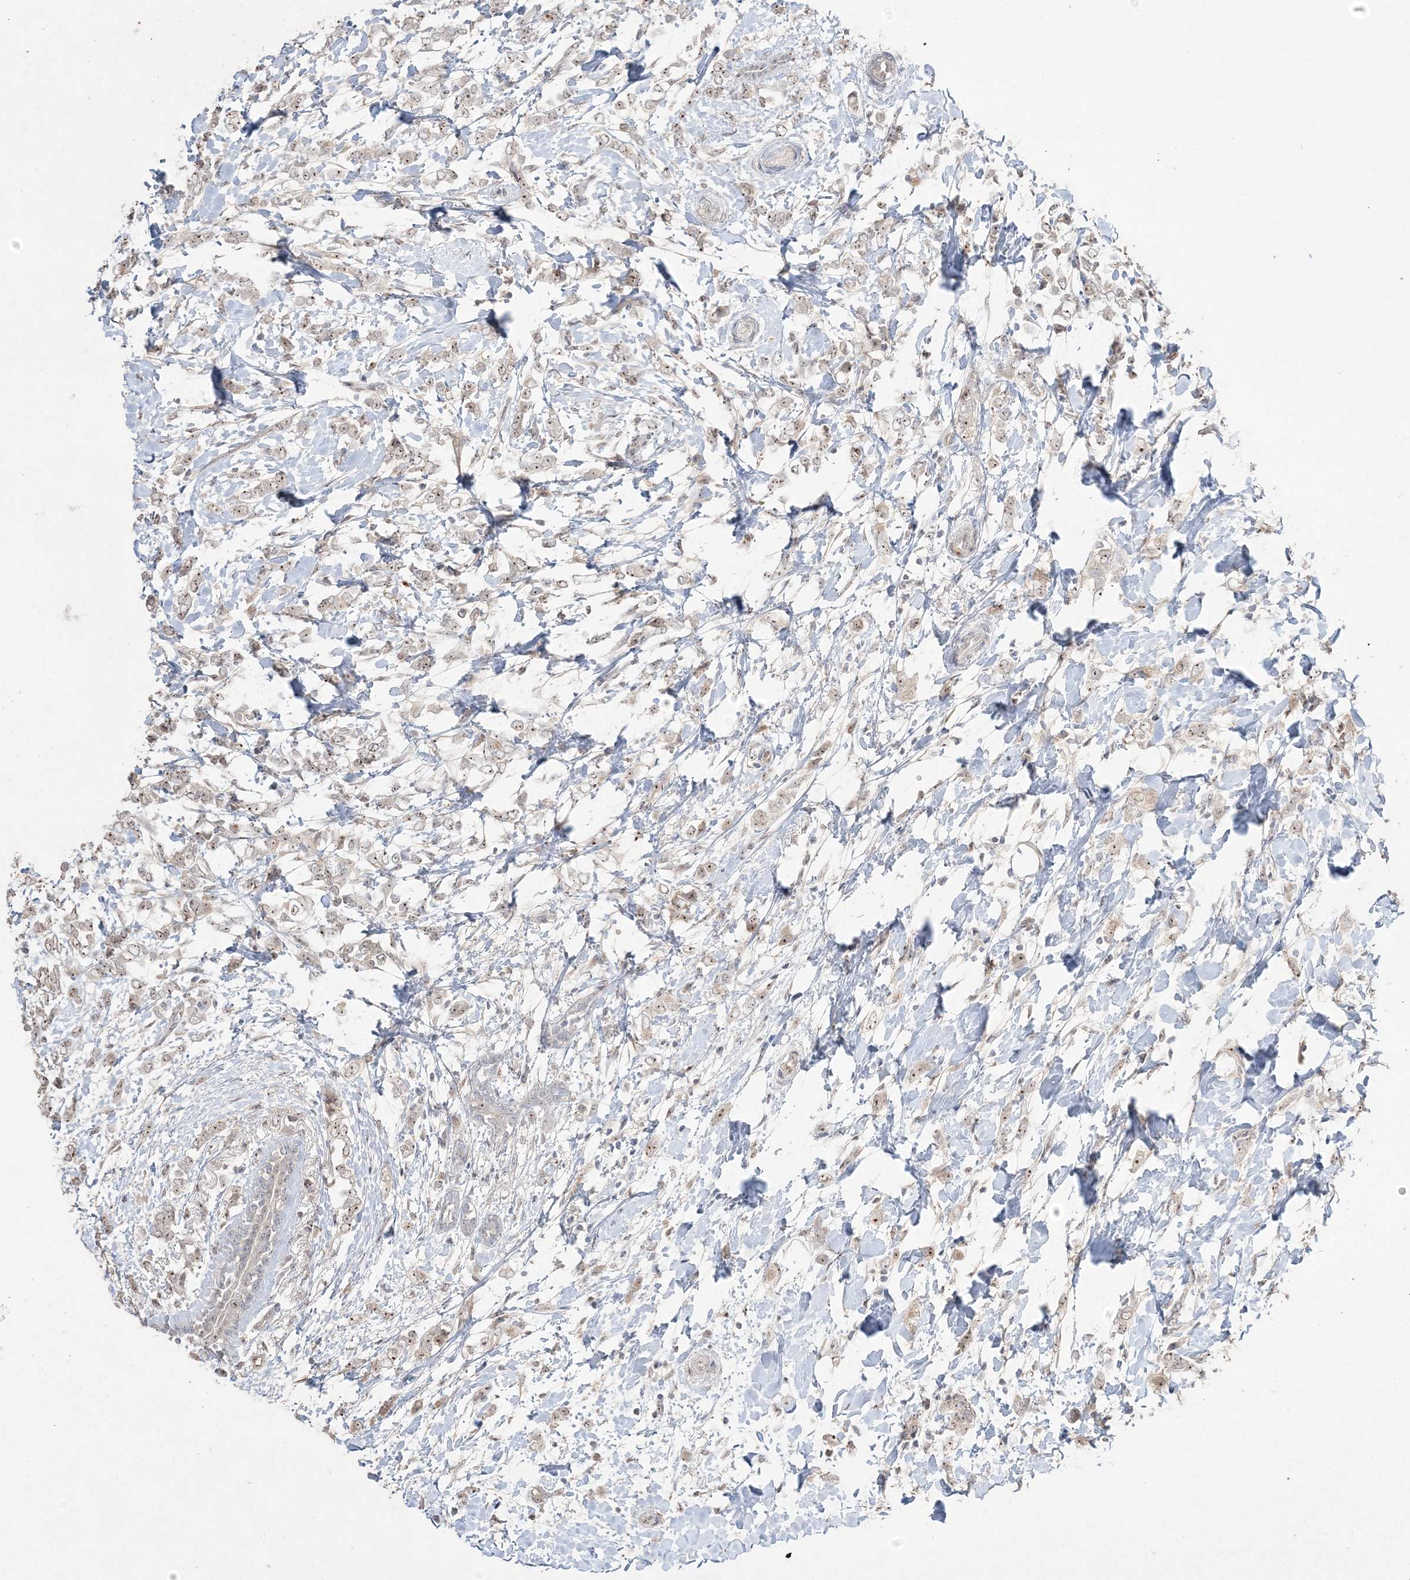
{"staining": {"intensity": "moderate", "quantity": "25%-75%", "location": "nuclear"}, "tissue": "breast cancer", "cell_type": "Tumor cells", "image_type": "cancer", "snomed": [{"axis": "morphology", "description": "Normal tissue, NOS"}, {"axis": "morphology", "description": "Lobular carcinoma"}, {"axis": "topography", "description": "Breast"}], "caption": "Breast lobular carcinoma stained with a protein marker exhibits moderate staining in tumor cells.", "gene": "NOP16", "patient": {"sex": "female", "age": 47}}